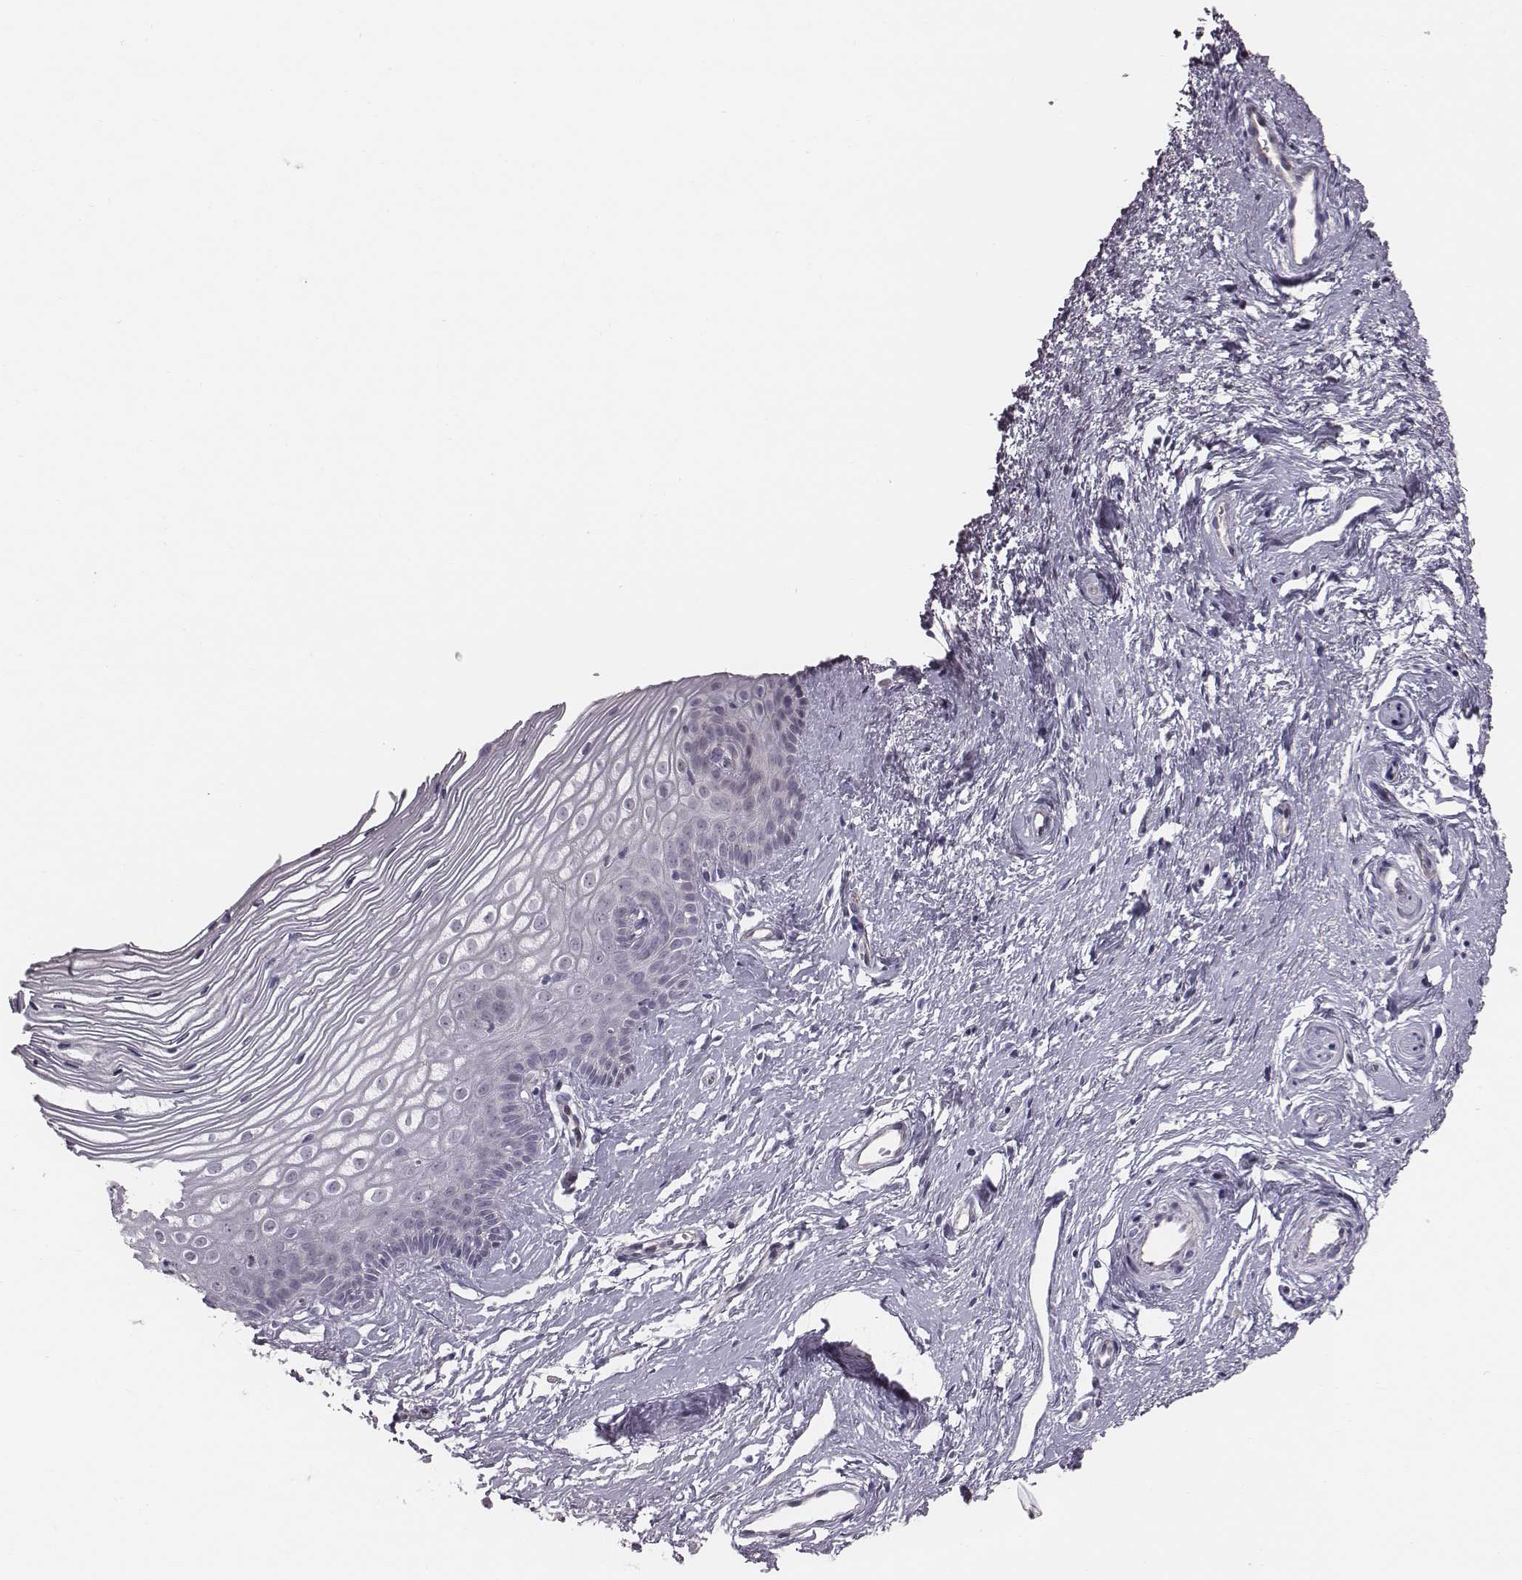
{"staining": {"intensity": "negative", "quantity": "none", "location": "none"}, "tissue": "cervix", "cell_type": "Glandular cells", "image_type": "normal", "snomed": [{"axis": "morphology", "description": "Normal tissue, NOS"}, {"axis": "topography", "description": "Cervix"}], "caption": "Immunohistochemistry image of benign cervix: human cervix stained with DAB (3,3'-diaminobenzidine) reveals no significant protein expression in glandular cells.", "gene": "CACNG4", "patient": {"sex": "female", "age": 40}}